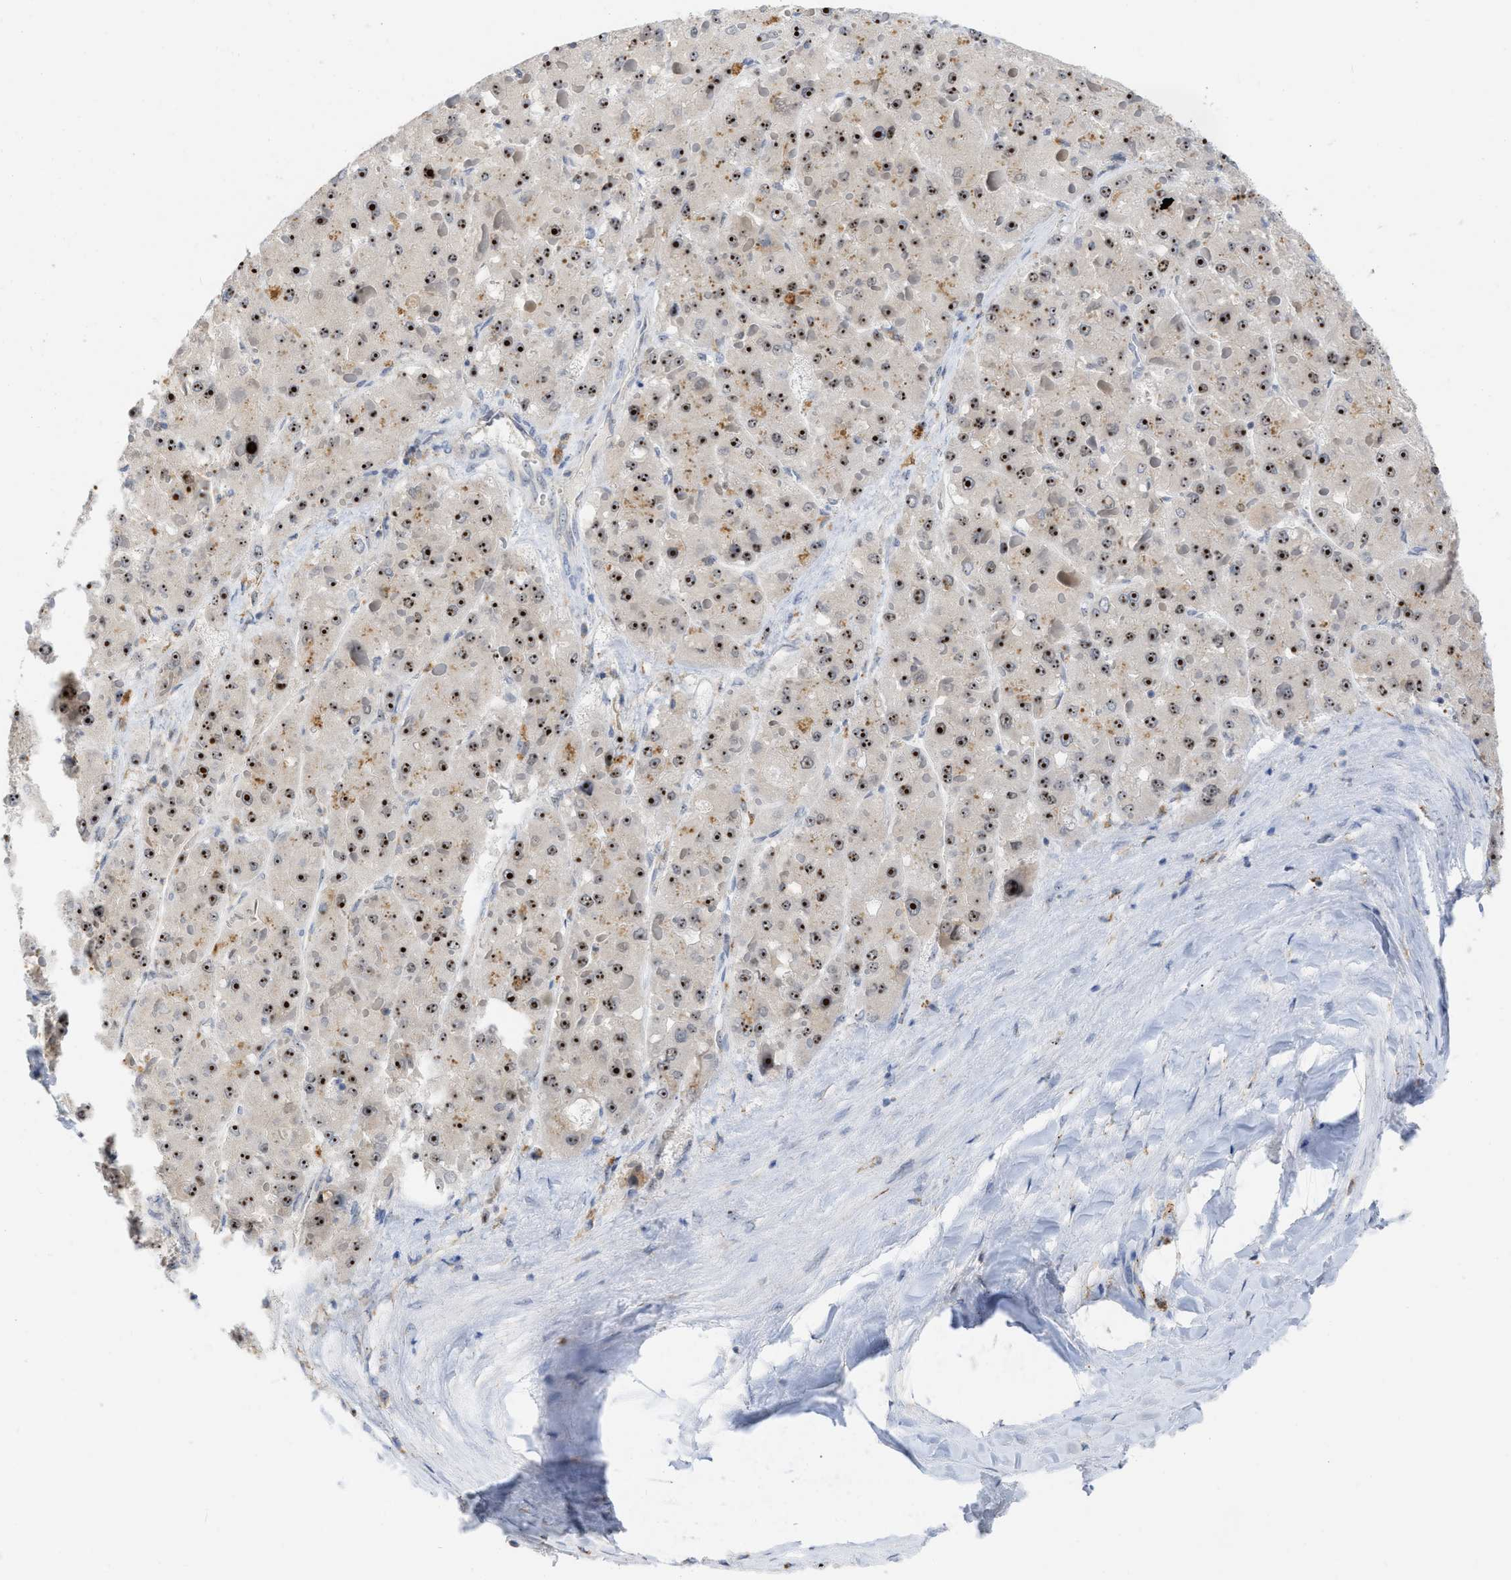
{"staining": {"intensity": "strong", "quantity": ">75%", "location": "nuclear"}, "tissue": "liver cancer", "cell_type": "Tumor cells", "image_type": "cancer", "snomed": [{"axis": "morphology", "description": "Carcinoma, Hepatocellular, NOS"}, {"axis": "topography", "description": "Liver"}], "caption": "Liver cancer (hepatocellular carcinoma) stained with a brown dye exhibits strong nuclear positive positivity in about >75% of tumor cells.", "gene": "ELAC2", "patient": {"sex": "female", "age": 73}}